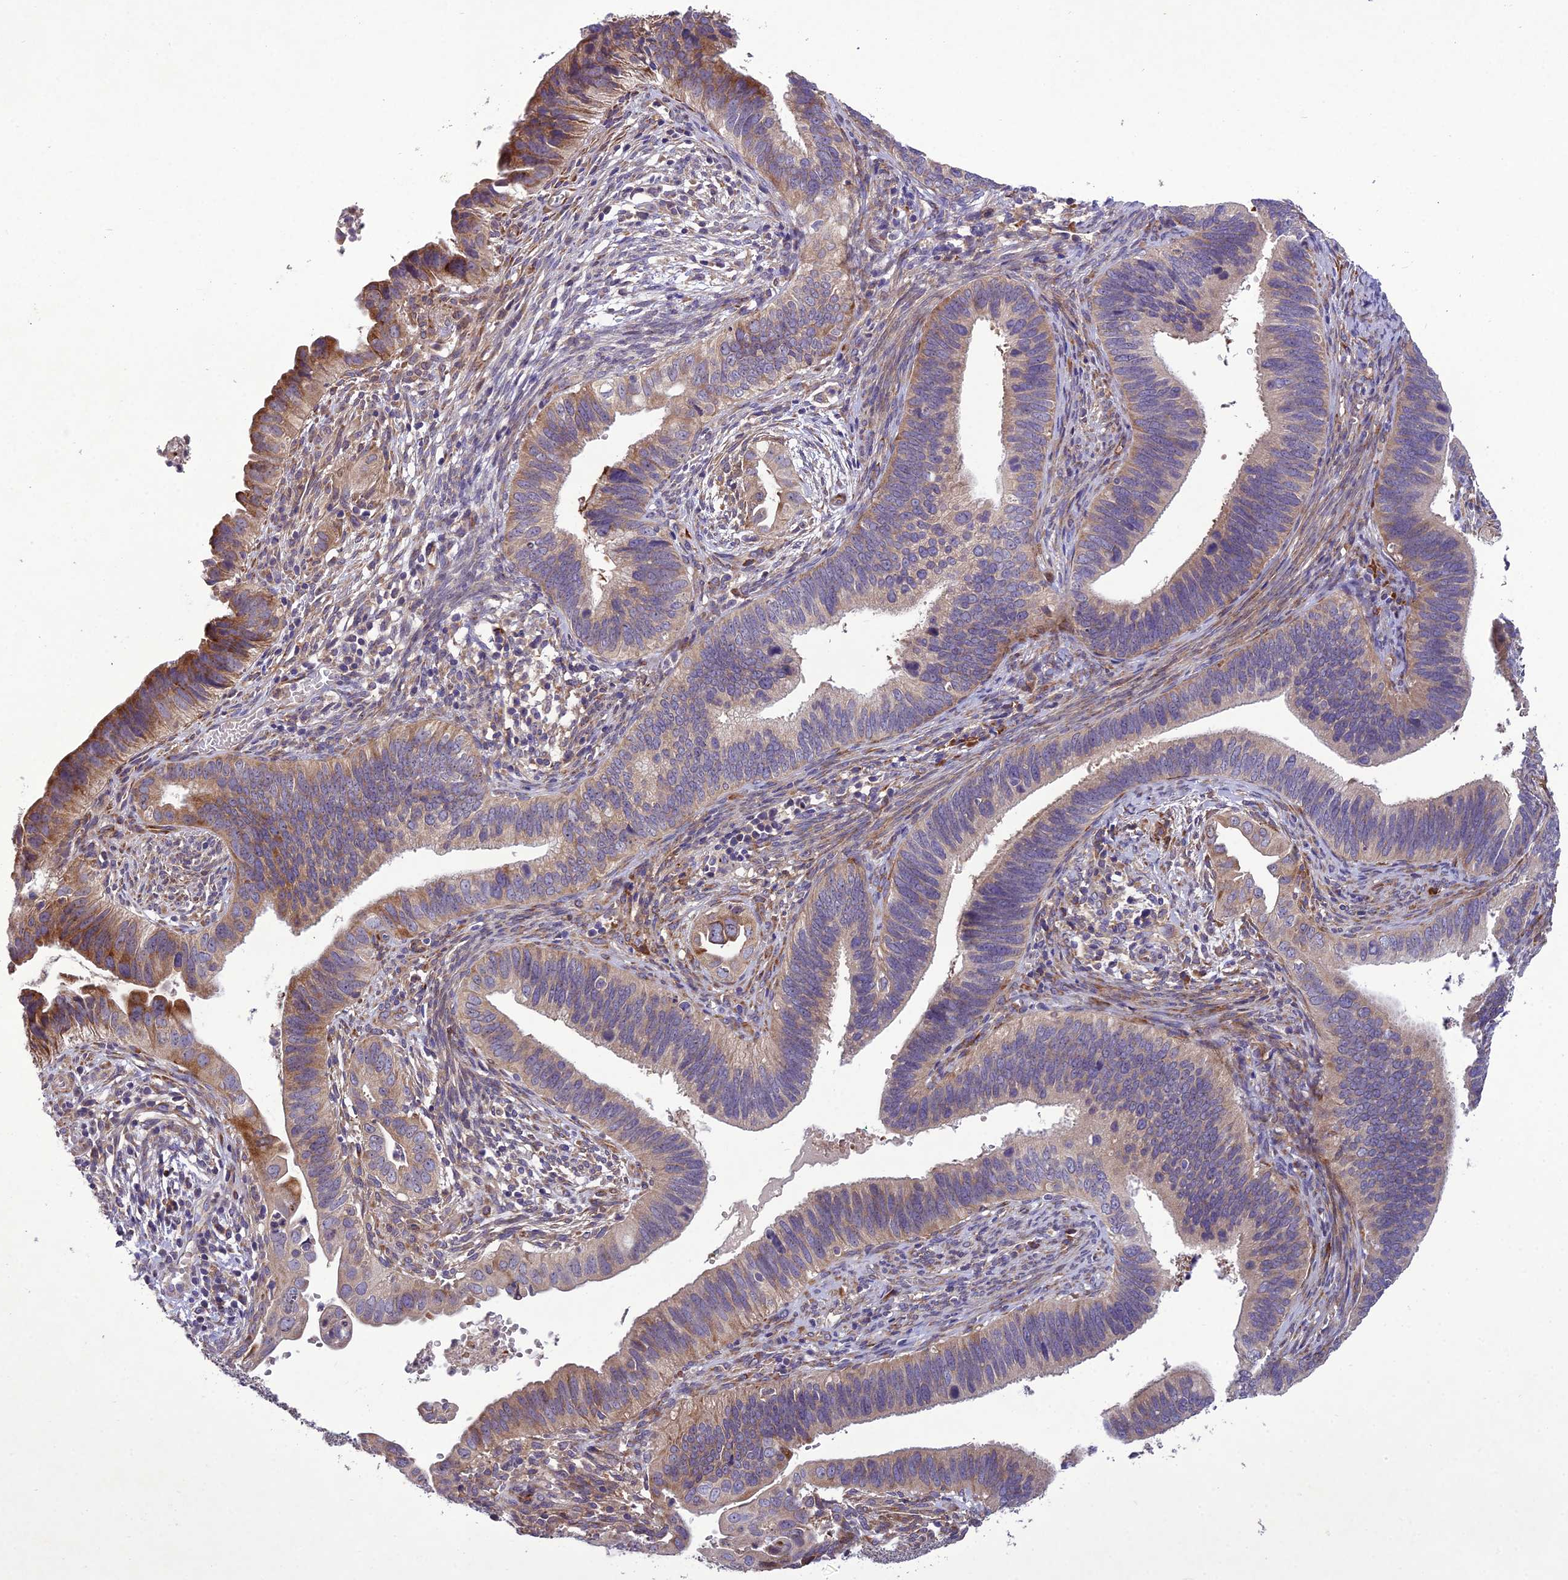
{"staining": {"intensity": "moderate", "quantity": "<25%", "location": "cytoplasmic/membranous"}, "tissue": "cervical cancer", "cell_type": "Tumor cells", "image_type": "cancer", "snomed": [{"axis": "morphology", "description": "Adenocarcinoma, NOS"}, {"axis": "topography", "description": "Cervix"}], "caption": "Moderate cytoplasmic/membranous protein staining is present in about <25% of tumor cells in adenocarcinoma (cervical). Immunohistochemistry (ihc) stains the protein in brown and the nuclei are stained blue.", "gene": "CENPL", "patient": {"sex": "female", "age": 42}}